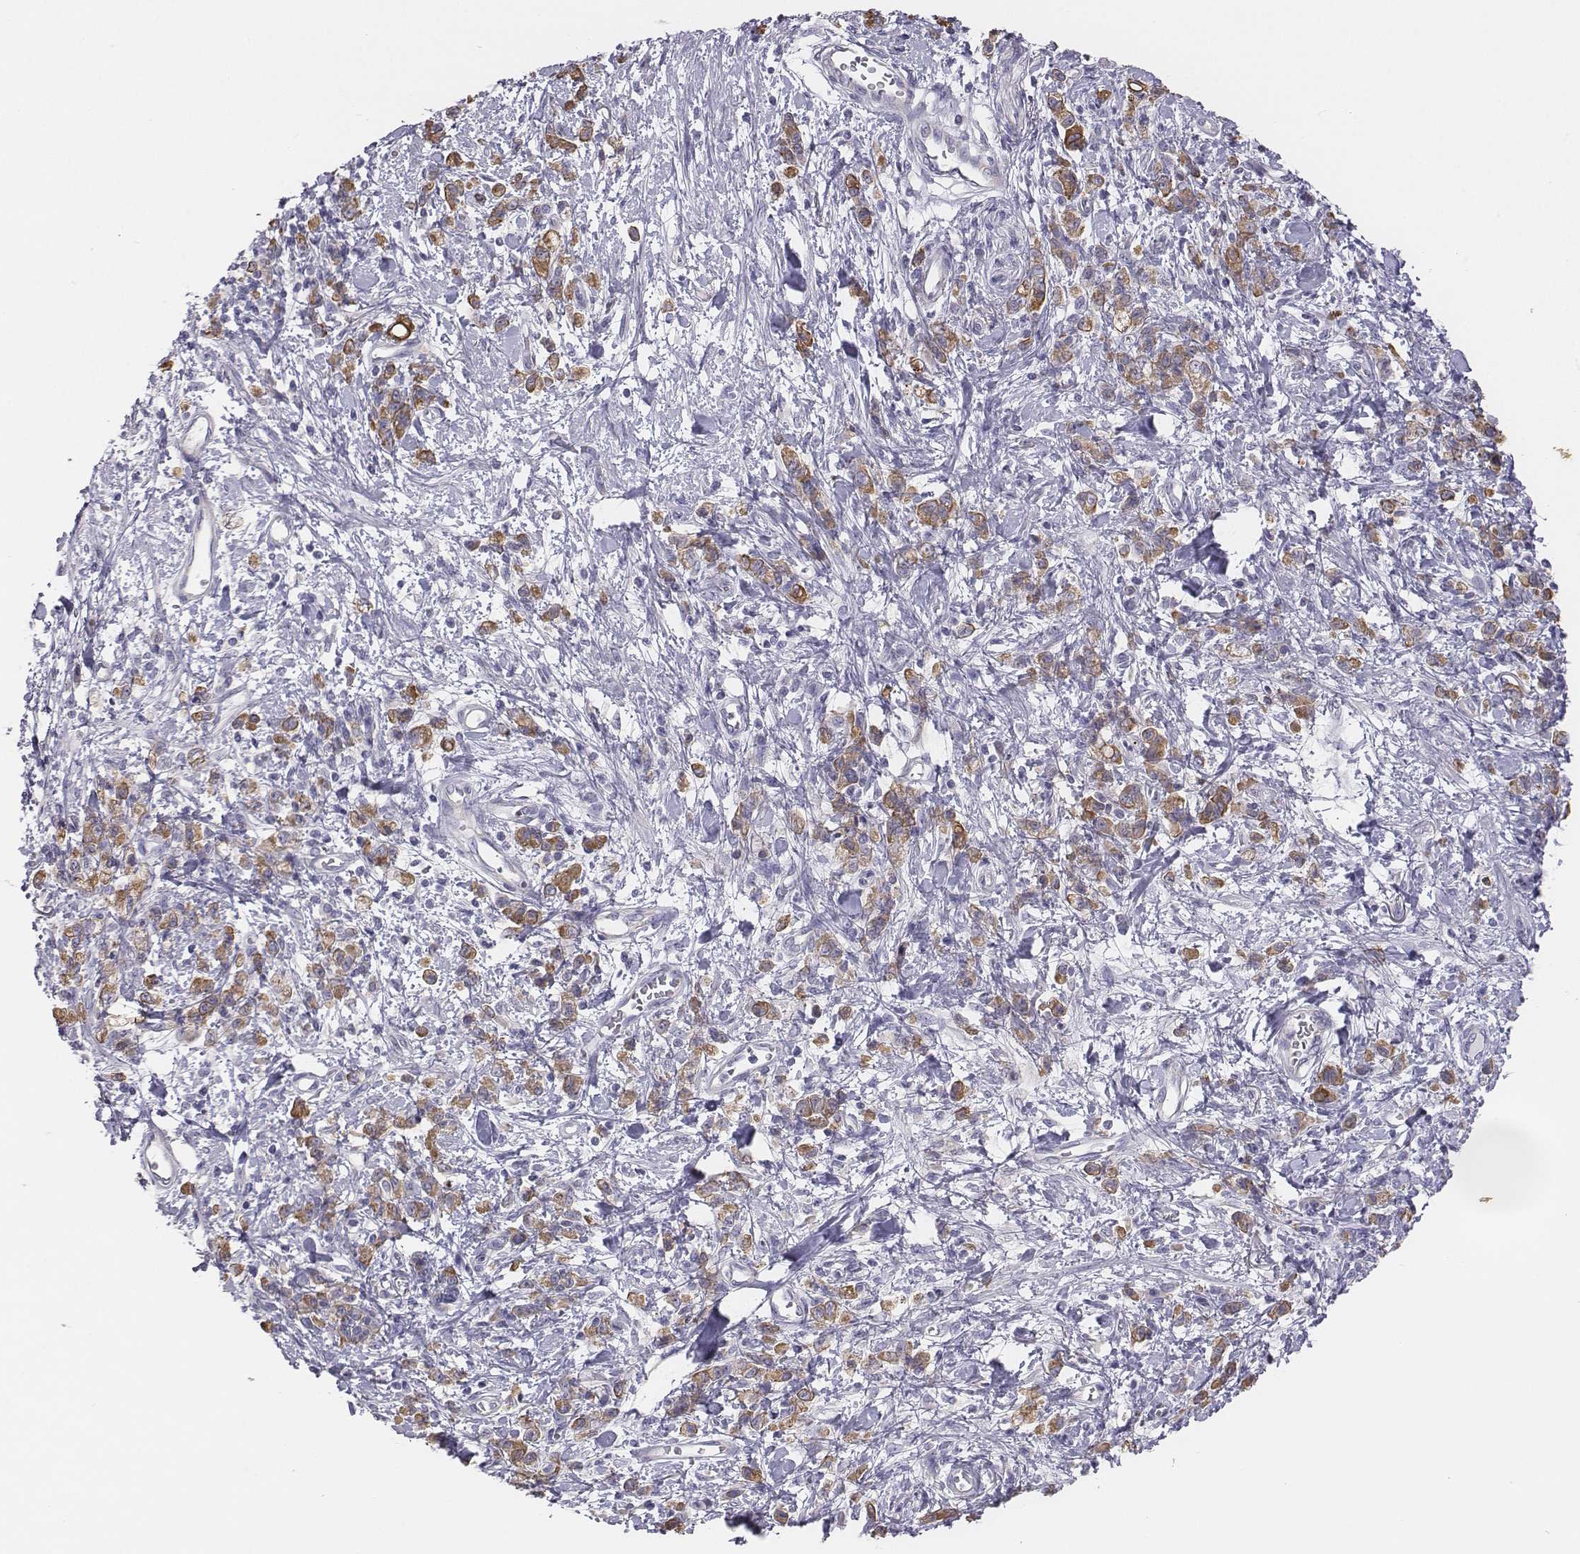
{"staining": {"intensity": "moderate", "quantity": "25%-75%", "location": "cytoplasmic/membranous"}, "tissue": "stomach cancer", "cell_type": "Tumor cells", "image_type": "cancer", "snomed": [{"axis": "morphology", "description": "Adenocarcinoma, NOS"}, {"axis": "topography", "description": "Stomach"}], "caption": "IHC (DAB) staining of human adenocarcinoma (stomach) displays moderate cytoplasmic/membranous protein staining in about 25%-75% of tumor cells.", "gene": "CHST14", "patient": {"sex": "male", "age": 77}}